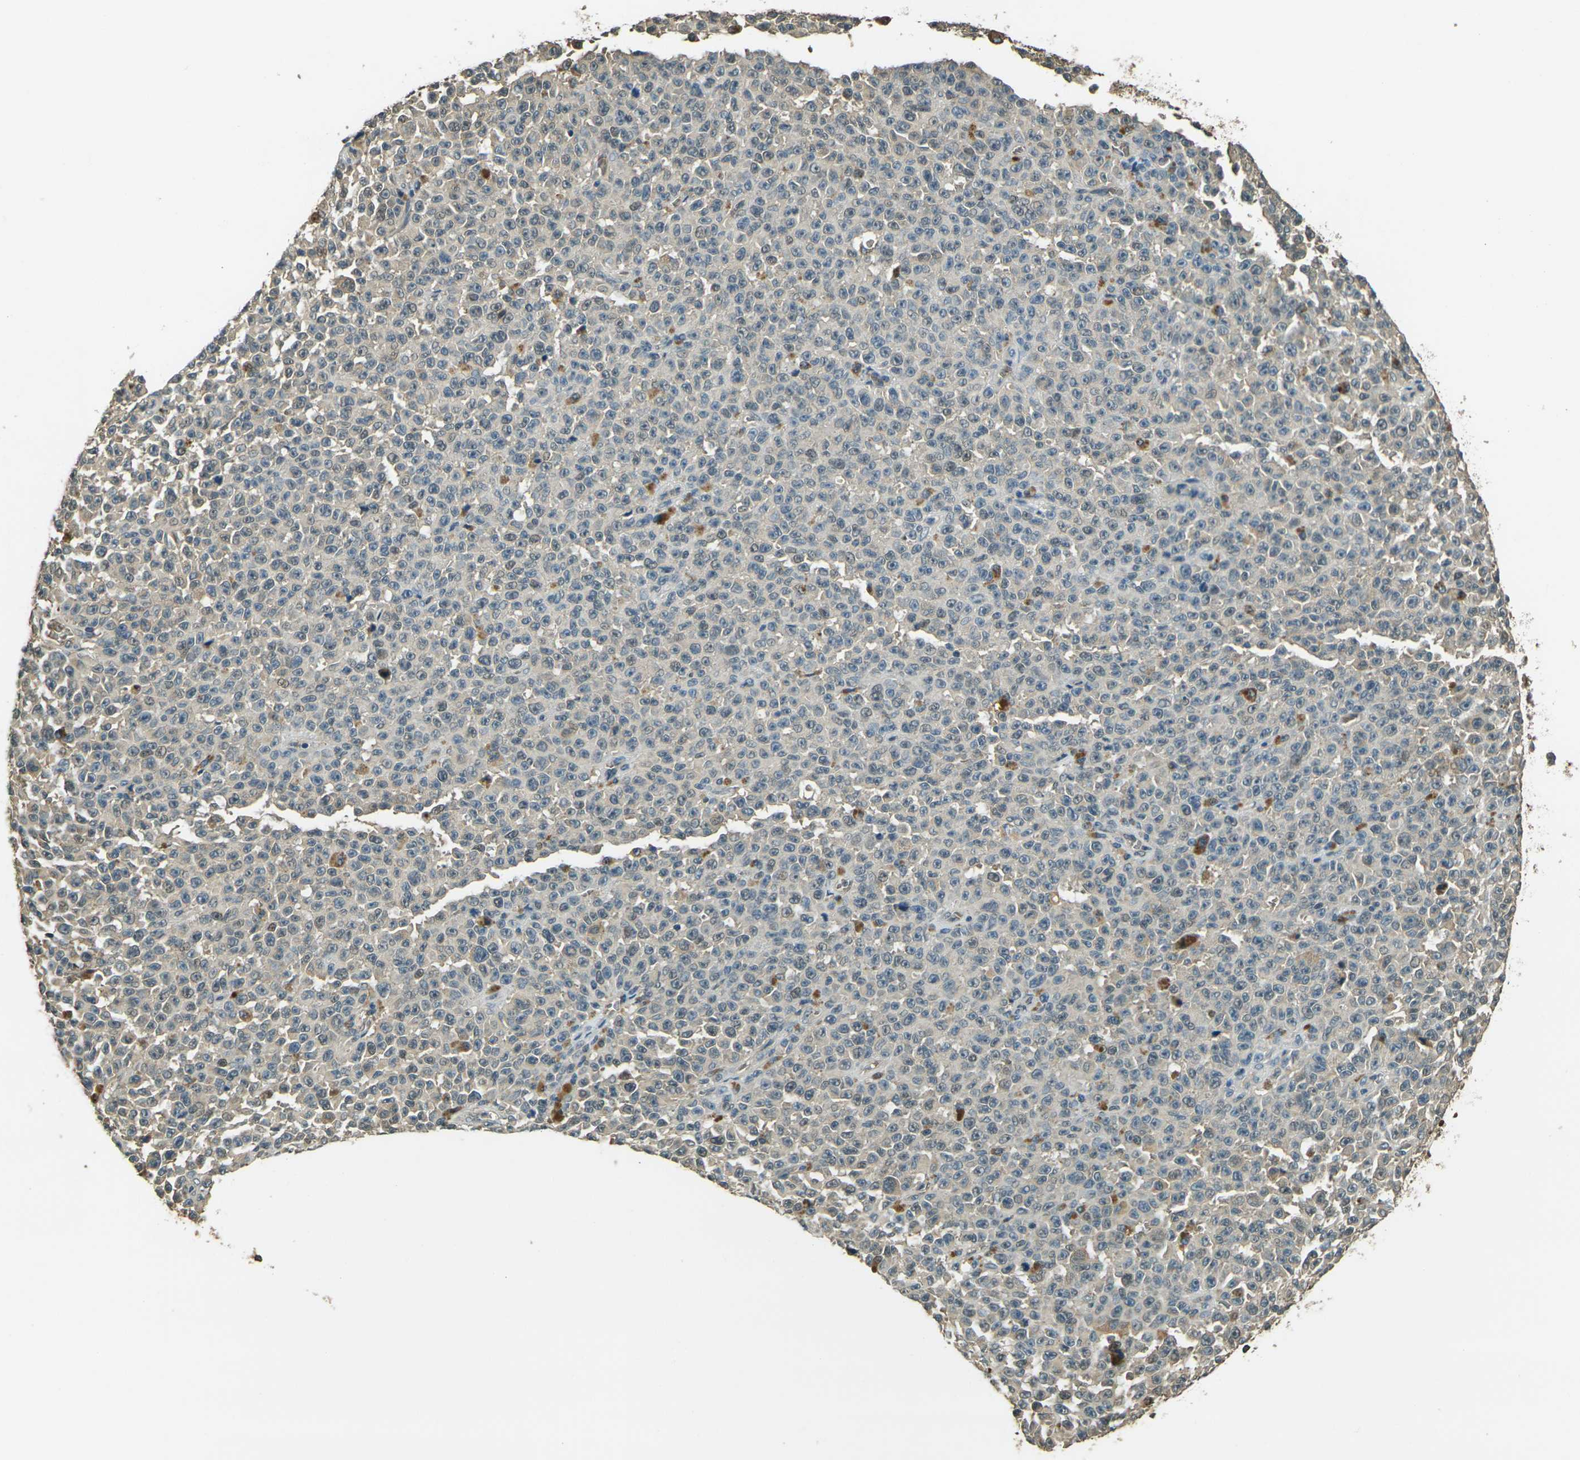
{"staining": {"intensity": "weak", "quantity": ">75%", "location": "cytoplasmic/membranous"}, "tissue": "melanoma", "cell_type": "Tumor cells", "image_type": "cancer", "snomed": [{"axis": "morphology", "description": "Malignant melanoma, NOS"}, {"axis": "topography", "description": "Skin"}], "caption": "Melanoma stained with a brown dye reveals weak cytoplasmic/membranous positive expression in about >75% of tumor cells.", "gene": "TOR1A", "patient": {"sex": "female", "age": 82}}